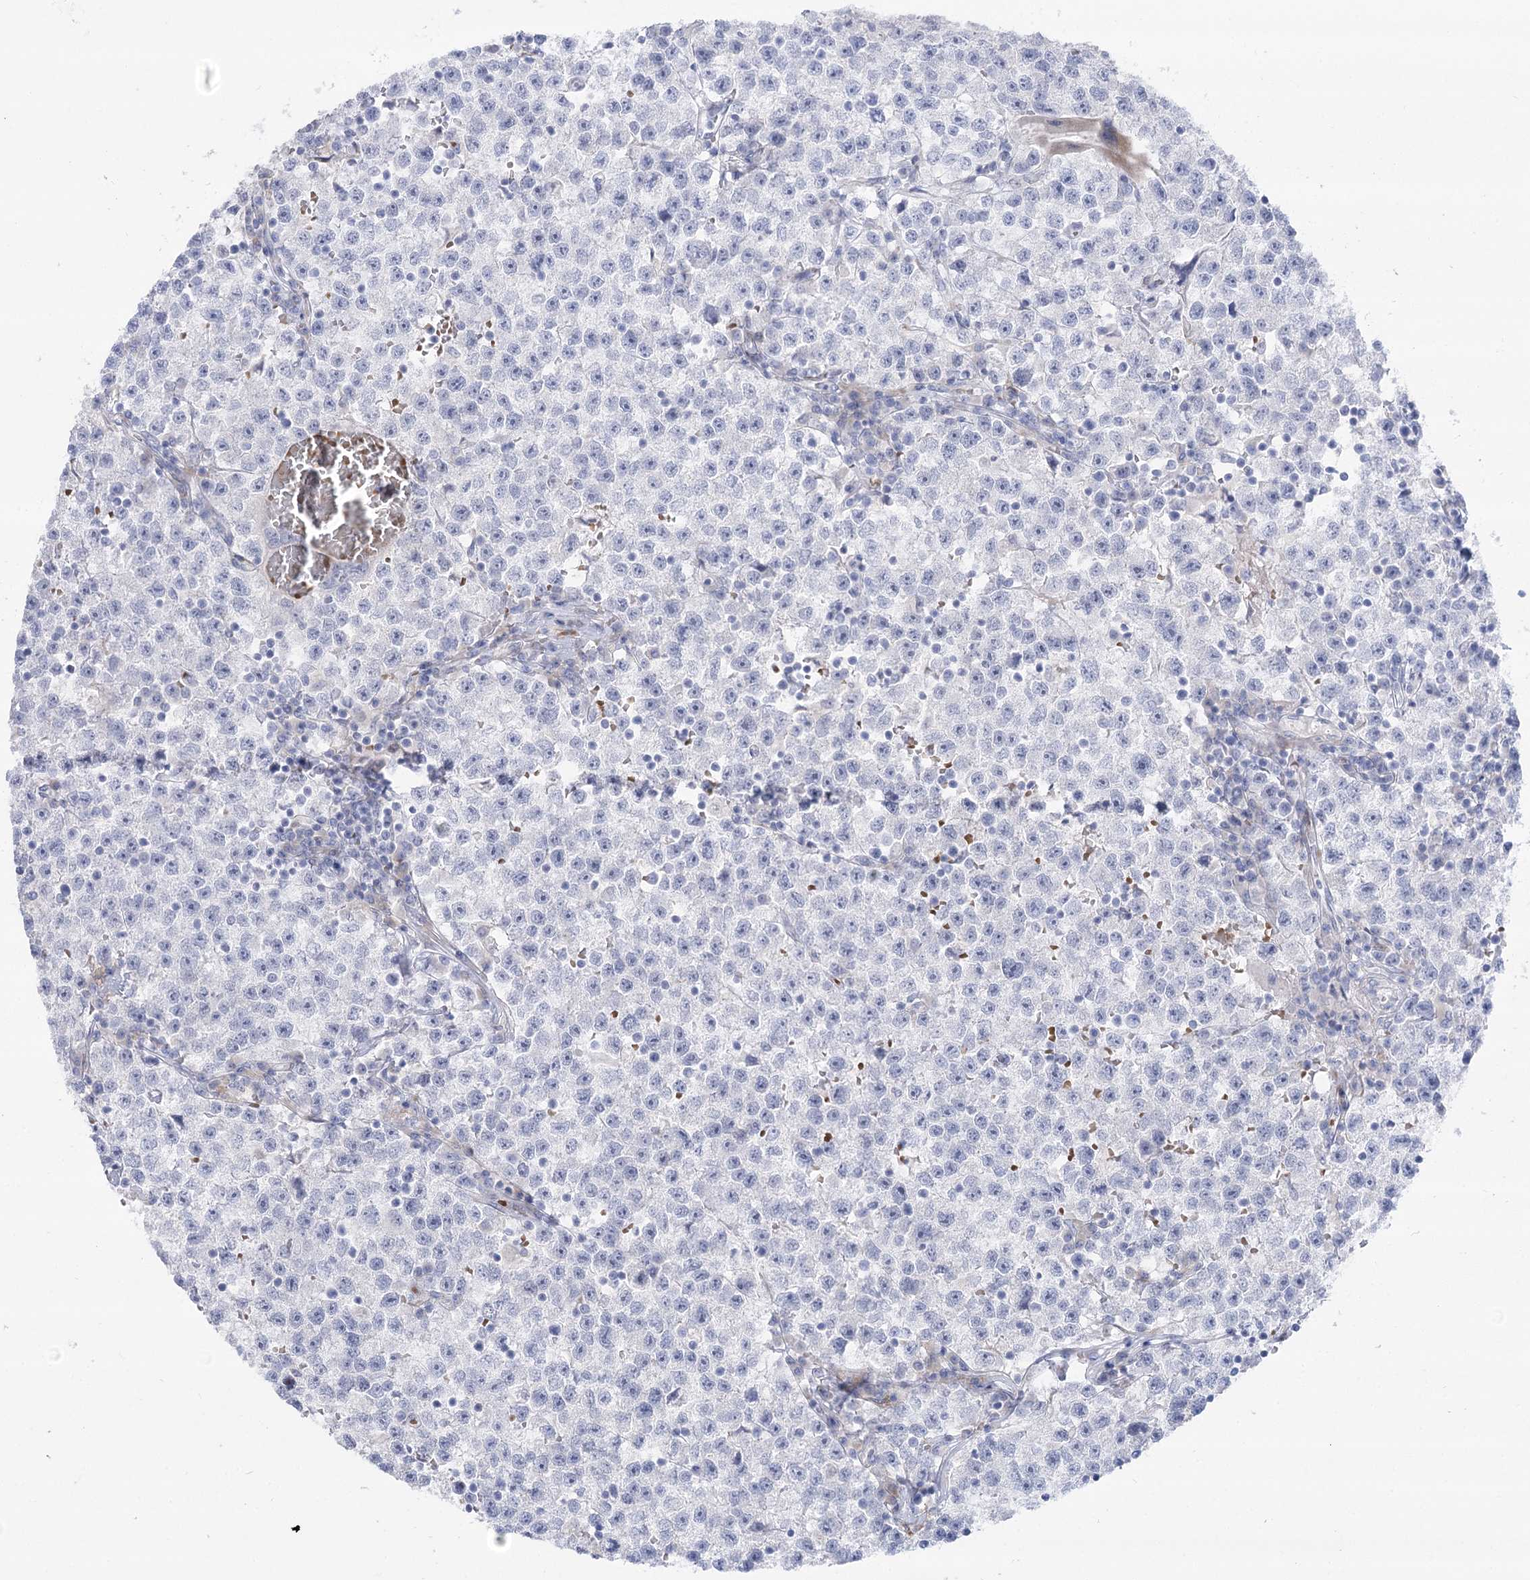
{"staining": {"intensity": "negative", "quantity": "none", "location": "none"}, "tissue": "testis cancer", "cell_type": "Tumor cells", "image_type": "cancer", "snomed": [{"axis": "morphology", "description": "Seminoma, NOS"}, {"axis": "topography", "description": "Testis"}], "caption": "This micrograph is of testis cancer (seminoma) stained with IHC to label a protein in brown with the nuclei are counter-stained blue. There is no positivity in tumor cells. (Brightfield microscopy of DAB (3,3'-diaminobenzidine) immunohistochemistry (IHC) at high magnification).", "gene": "SIAE", "patient": {"sex": "male", "age": 22}}